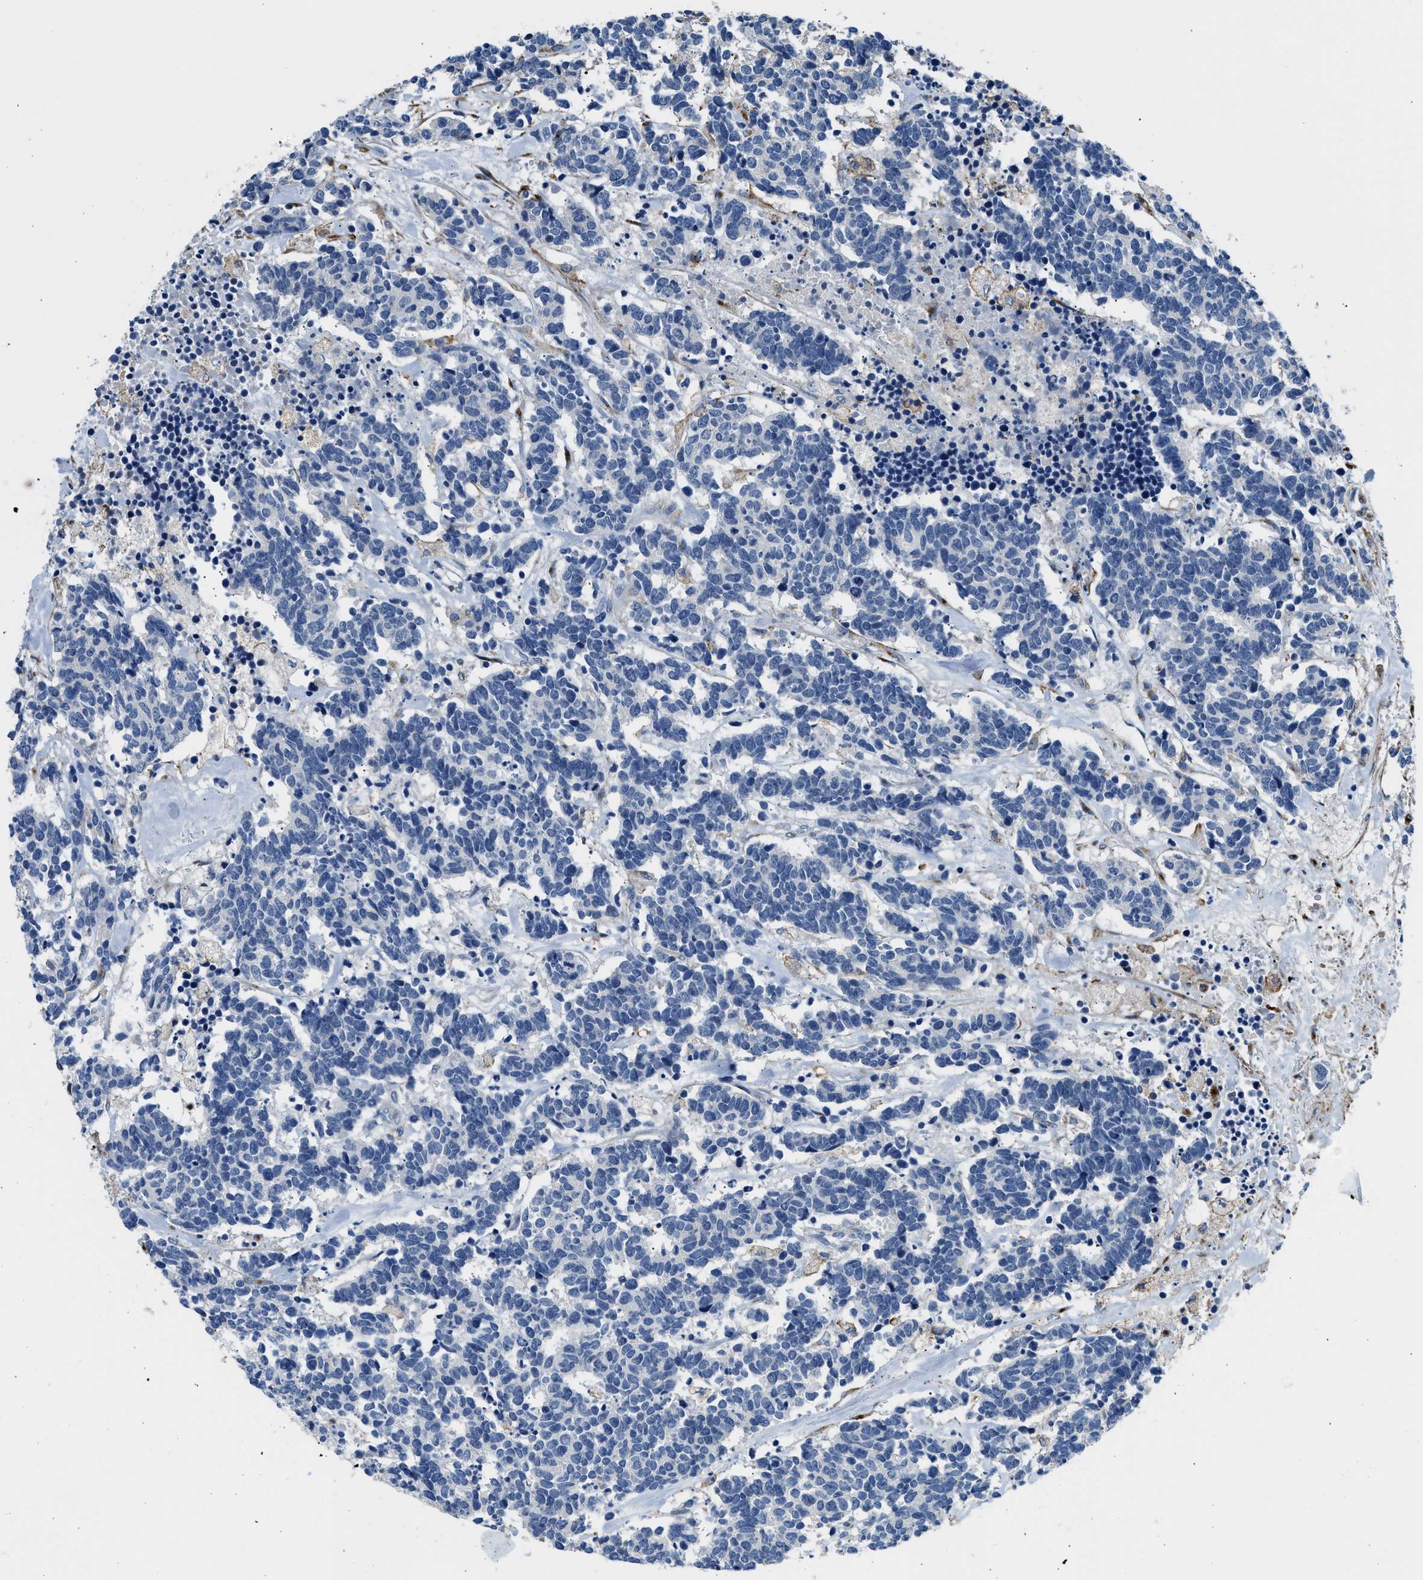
{"staining": {"intensity": "negative", "quantity": "none", "location": "none"}, "tissue": "carcinoid", "cell_type": "Tumor cells", "image_type": "cancer", "snomed": [{"axis": "morphology", "description": "Carcinoma, NOS"}, {"axis": "morphology", "description": "Carcinoid, malignant, NOS"}, {"axis": "topography", "description": "Urinary bladder"}], "caption": "Immunohistochemical staining of human carcinoid displays no significant positivity in tumor cells. (DAB (3,3'-diaminobenzidine) IHC with hematoxylin counter stain).", "gene": "LRP1", "patient": {"sex": "male", "age": 57}}